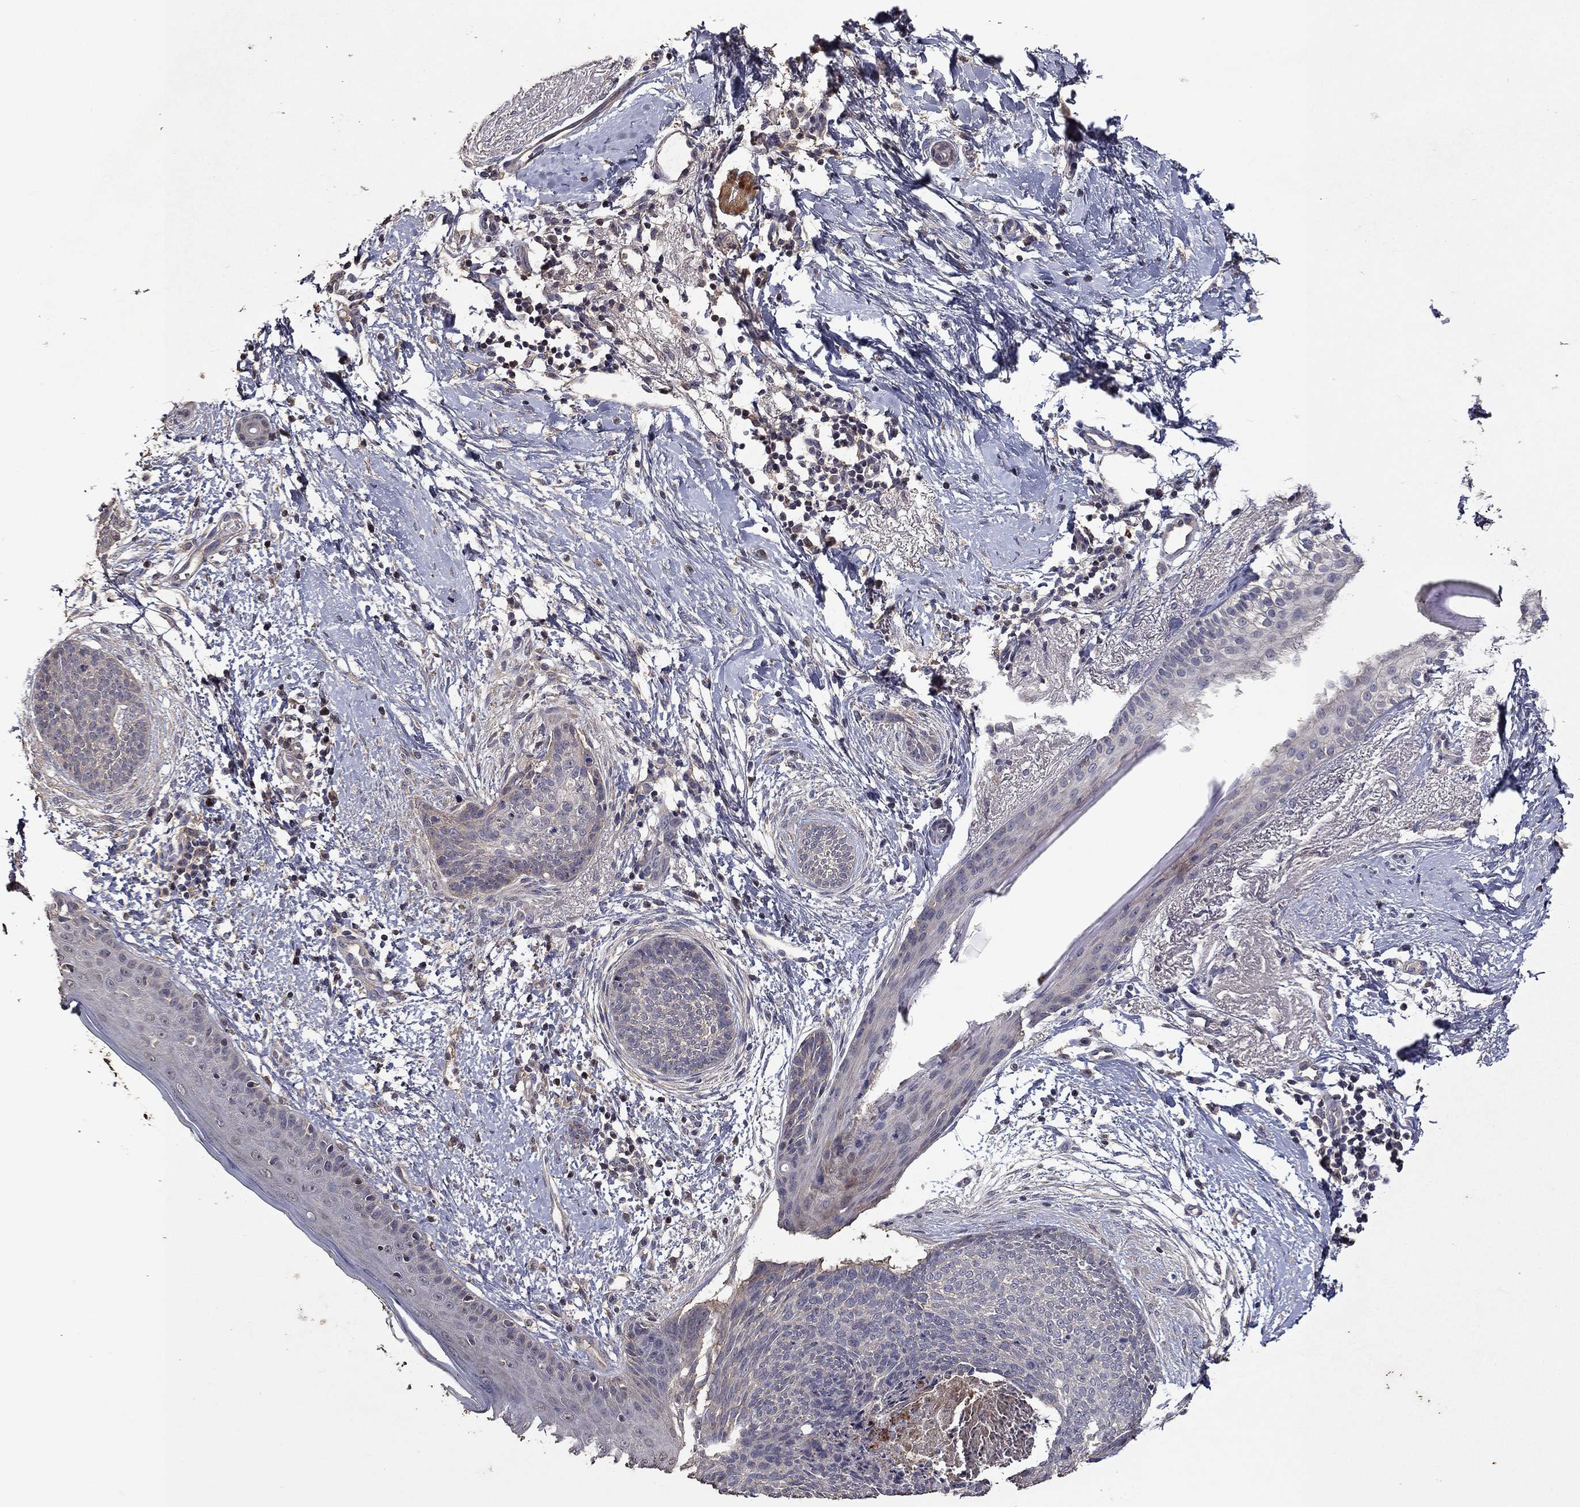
{"staining": {"intensity": "negative", "quantity": "none", "location": "none"}, "tissue": "skin cancer", "cell_type": "Tumor cells", "image_type": "cancer", "snomed": [{"axis": "morphology", "description": "Basal cell carcinoma"}, {"axis": "topography", "description": "Skin"}], "caption": "This is an immunohistochemistry (IHC) photomicrograph of skin cancer. There is no staining in tumor cells.", "gene": "SATB1", "patient": {"sex": "female", "age": 65}}